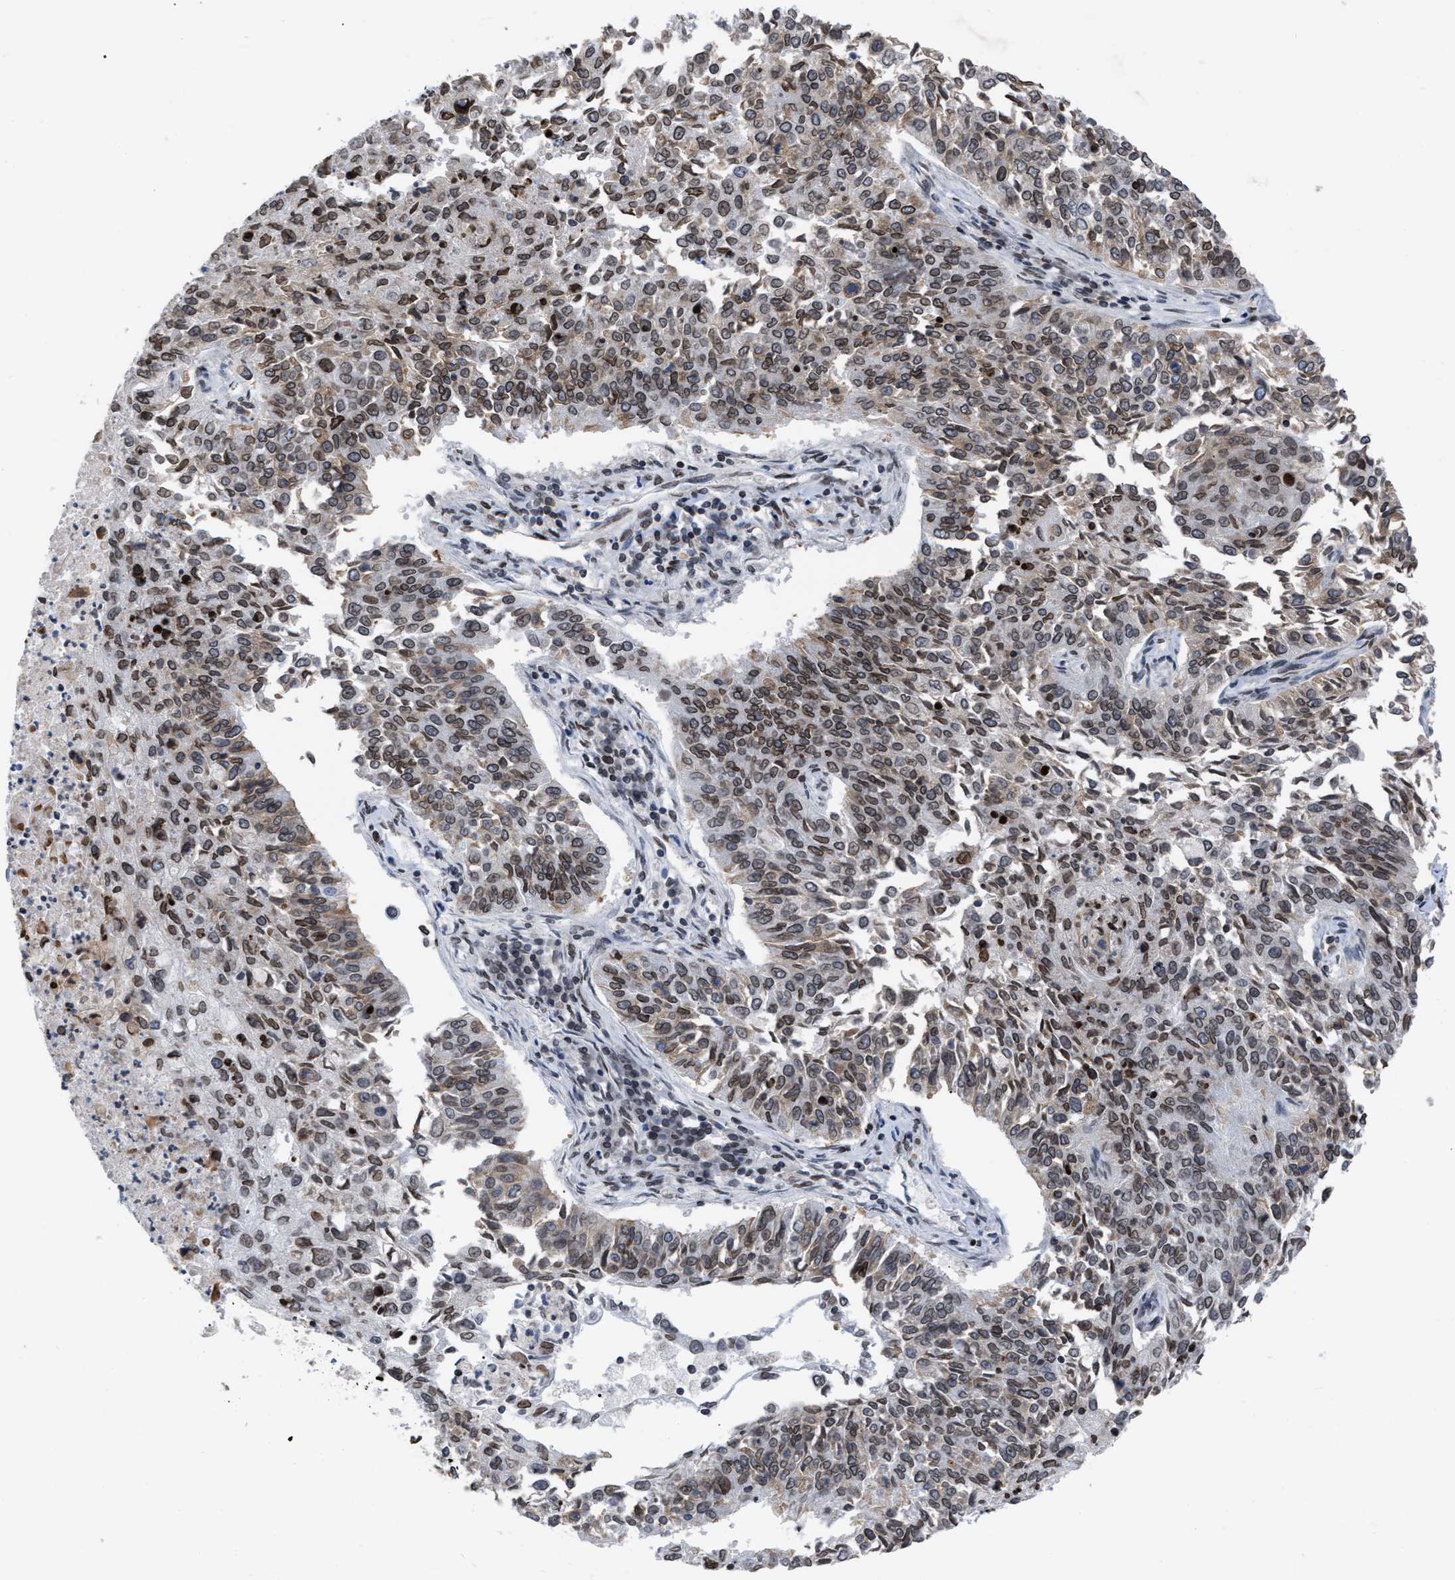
{"staining": {"intensity": "moderate", "quantity": ">75%", "location": "cytoplasmic/membranous,nuclear"}, "tissue": "lung cancer", "cell_type": "Tumor cells", "image_type": "cancer", "snomed": [{"axis": "morphology", "description": "Normal tissue, NOS"}, {"axis": "morphology", "description": "Squamous cell carcinoma, NOS"}, {"axis": "topography", "description": "Cartilage tissue"}, {"axis": "topography", "description": "Bronchus"}, {"axis": "topography", "description": "Lung"}], "caption": "Lung cancer stained for a protein demonstrates moderate cytoplasmic/membranous and nuclear positivity in tumor cells. (brown staining indicates protein expression, while blue staining denotes nuclei).", "gene": "TPR", "patient": {"sex": "female", "age": 49}}